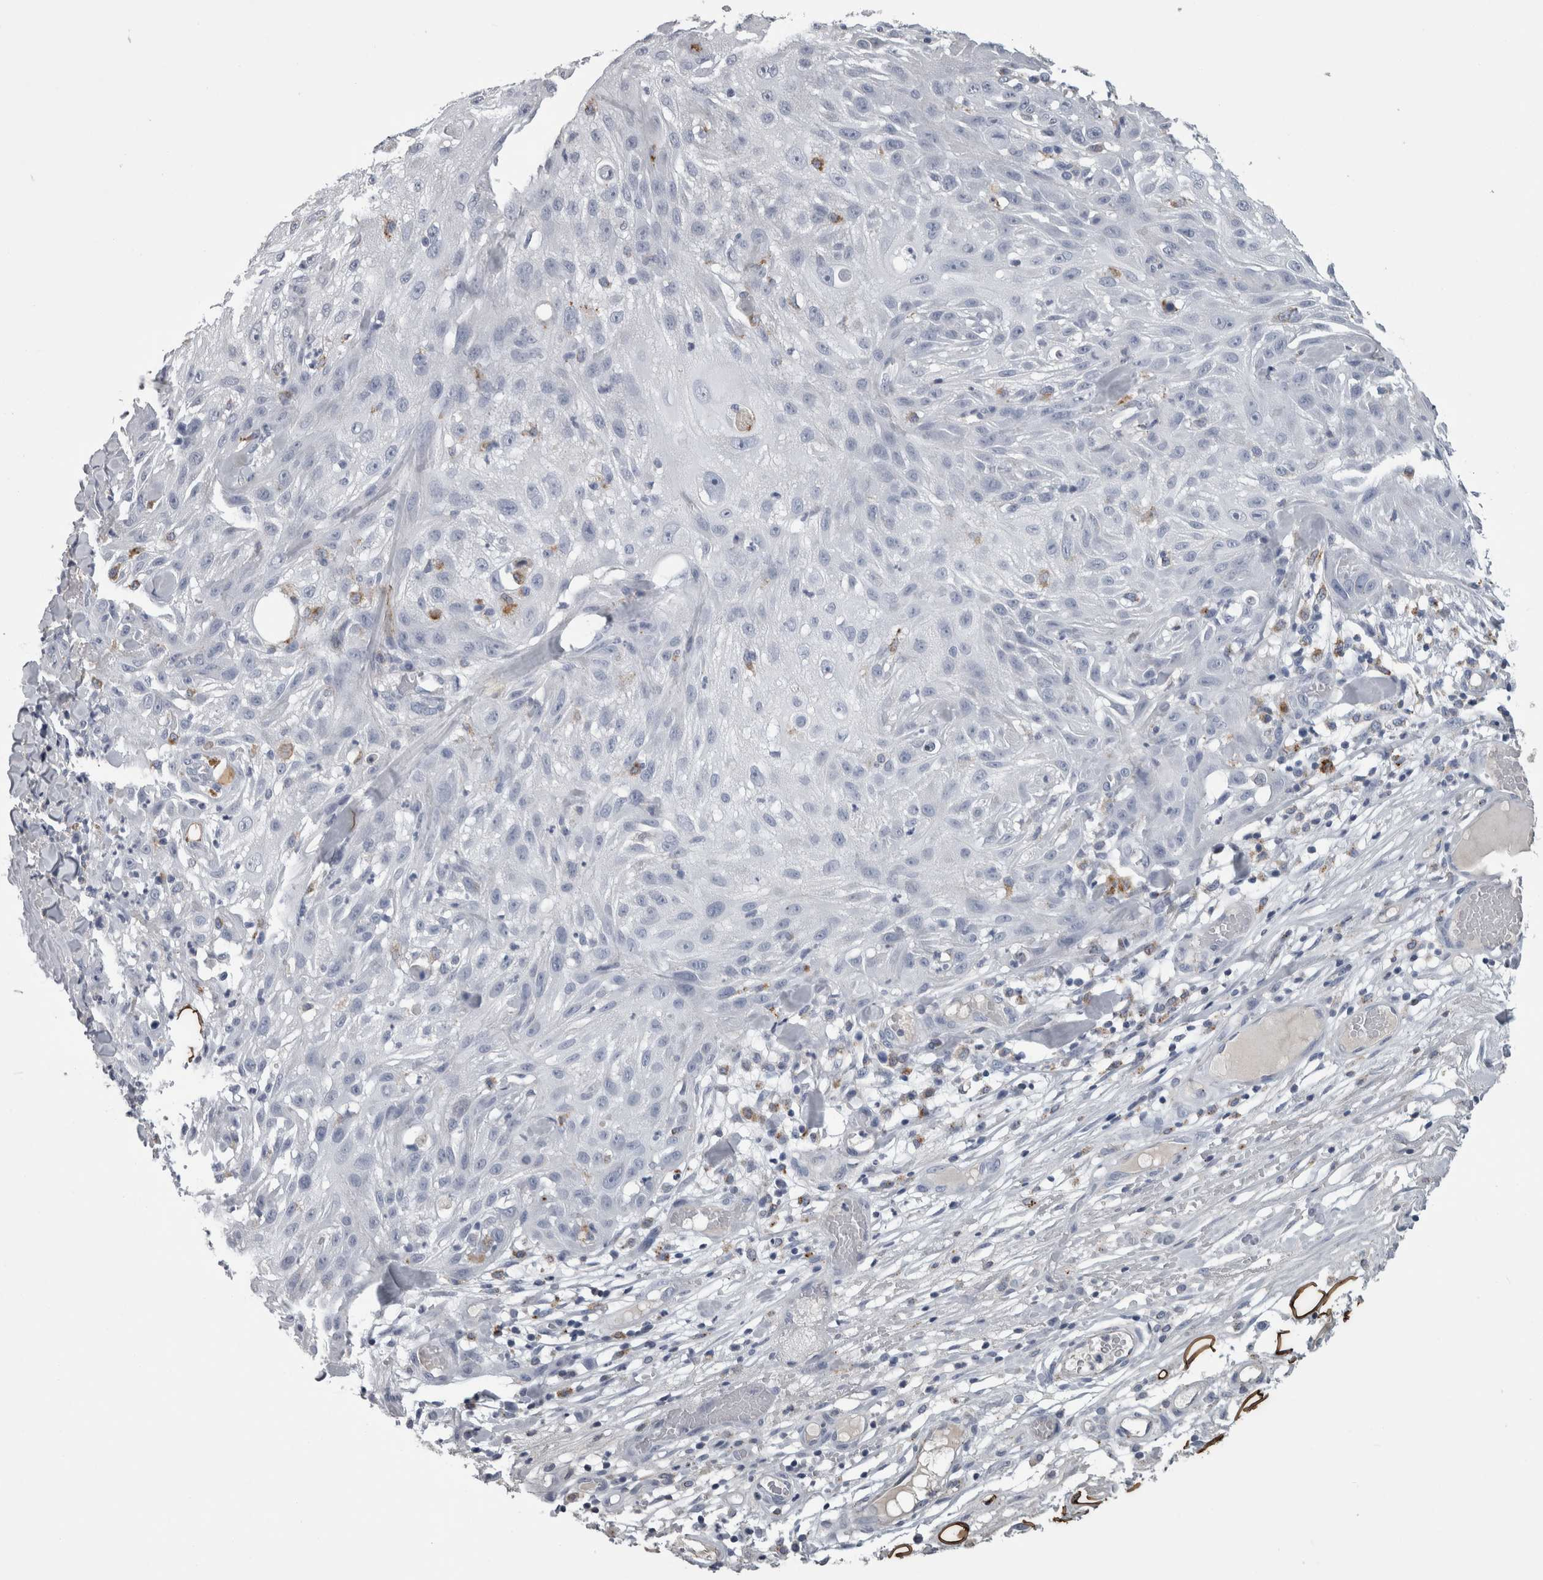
{"staining": {"intensity": "negative", "quantity": "none", "location": "none"}, "tissue": "skin cancer", "cell_type": "Tumor cells", "image_type": "cancer", "snomed": [{"axis": "morphology", "description": "Squamous cell carcinoma, NOS"}, {"axis": "topography", "description": "Skin"}], "caption": "A high-resolution image shows IHC staining of skin cancer (squamous cell carcinoma), which demonstrates no significant expression in tumor cells.", "gene": "DPP7", "patient": {"sex": "male", "age": 75}}